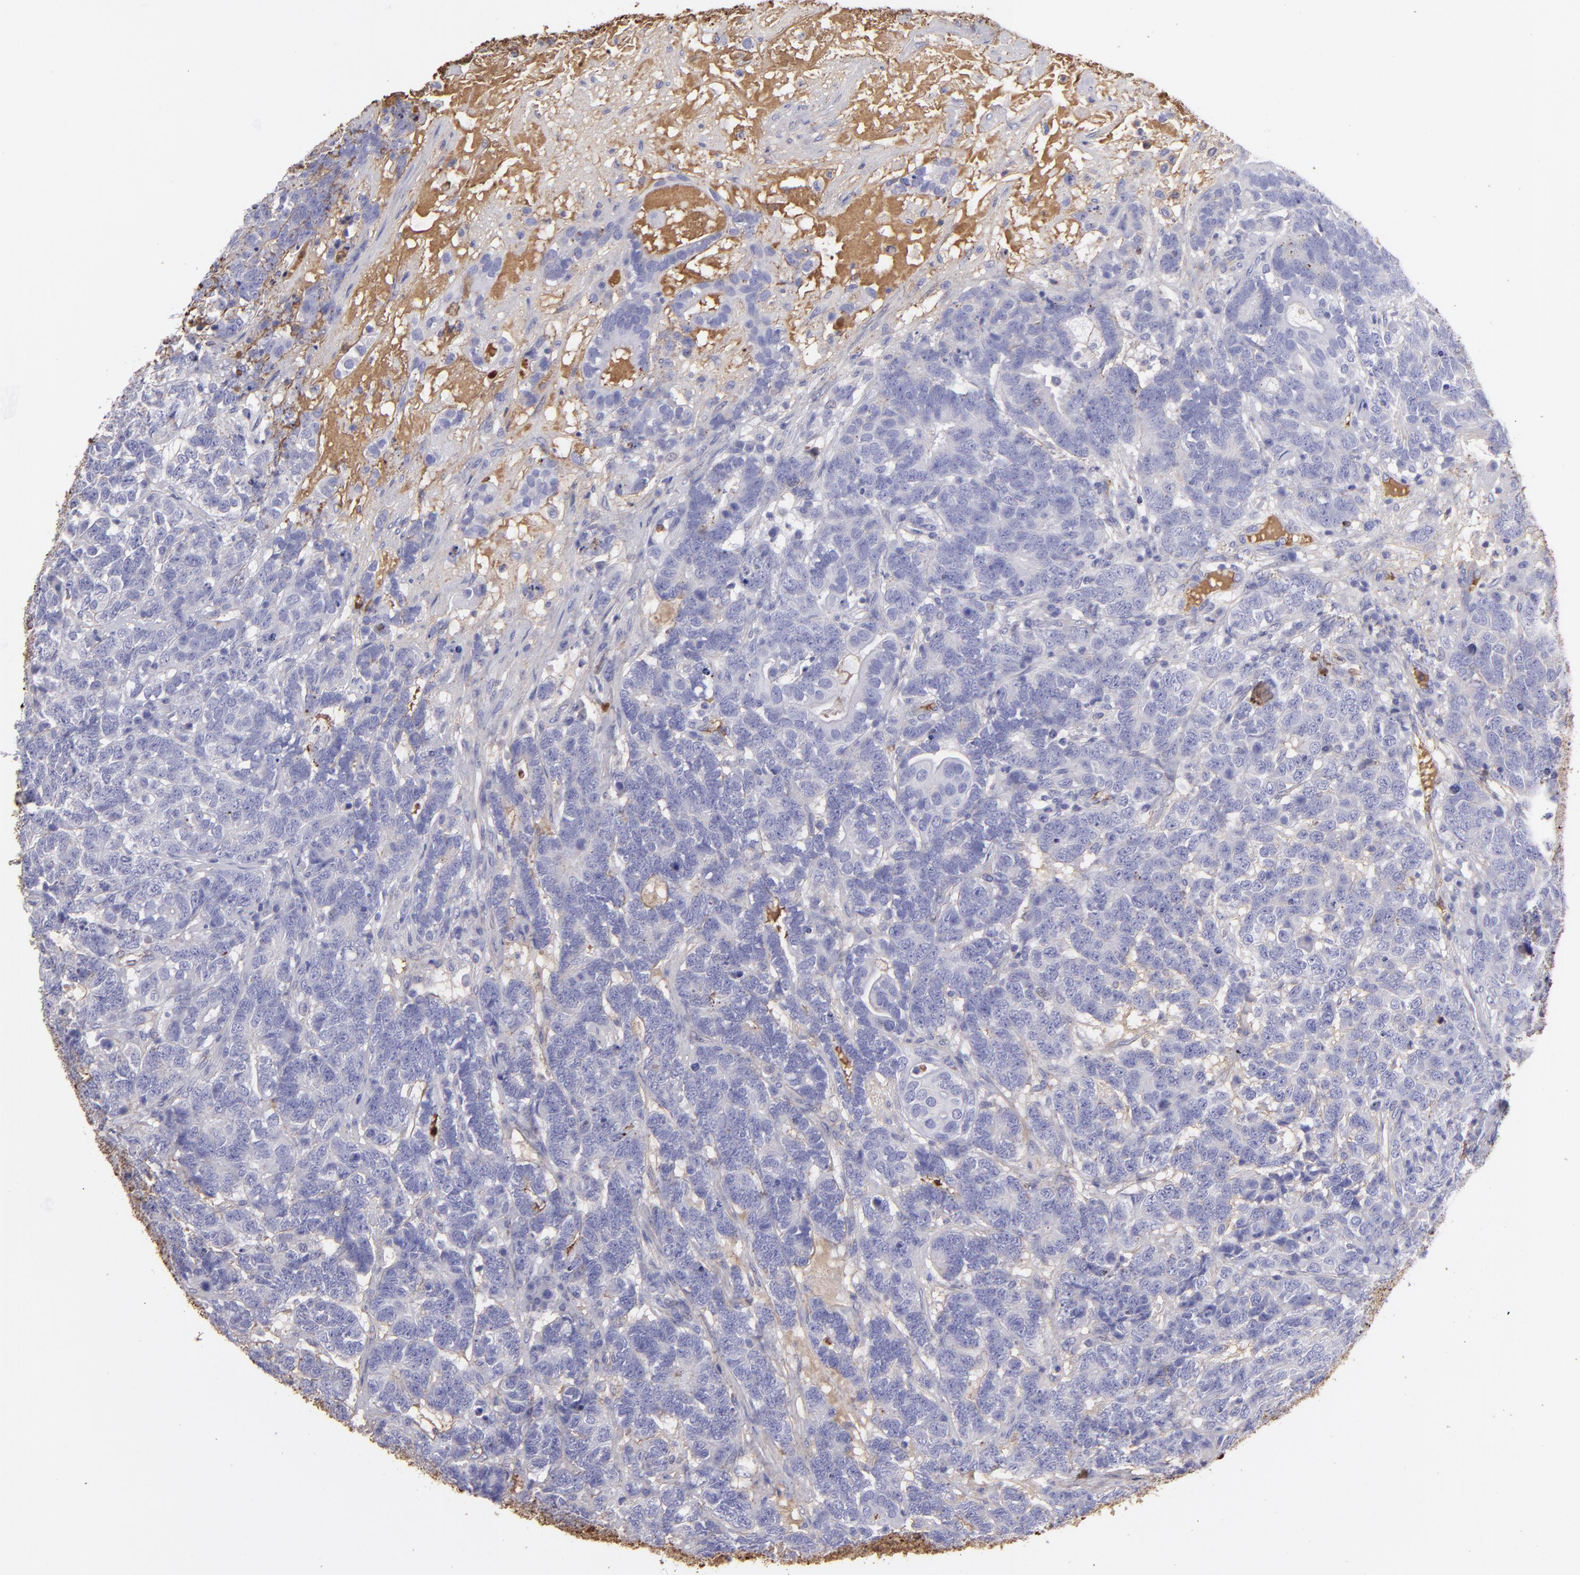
{"staining": {"intensity": "weak", "quantity": ">75%", "location": "cytoplasmic/membranous"}, "tissue": "testis cancer", "cell_type": "Tumor cells", "image_type": "cancer", "snomed": [{"axis": "morphology", "description": "Carcinoma, Embryonal, NOS"}, {"axis": "topography", "description": "Testis"}], "caption": "A brown stain highlights weak cytoplasmic/membranous expression of a protein in human testis cancer tumor cells.", "gene": "FGB", "patient": {"sex": "male", "age": 26}}